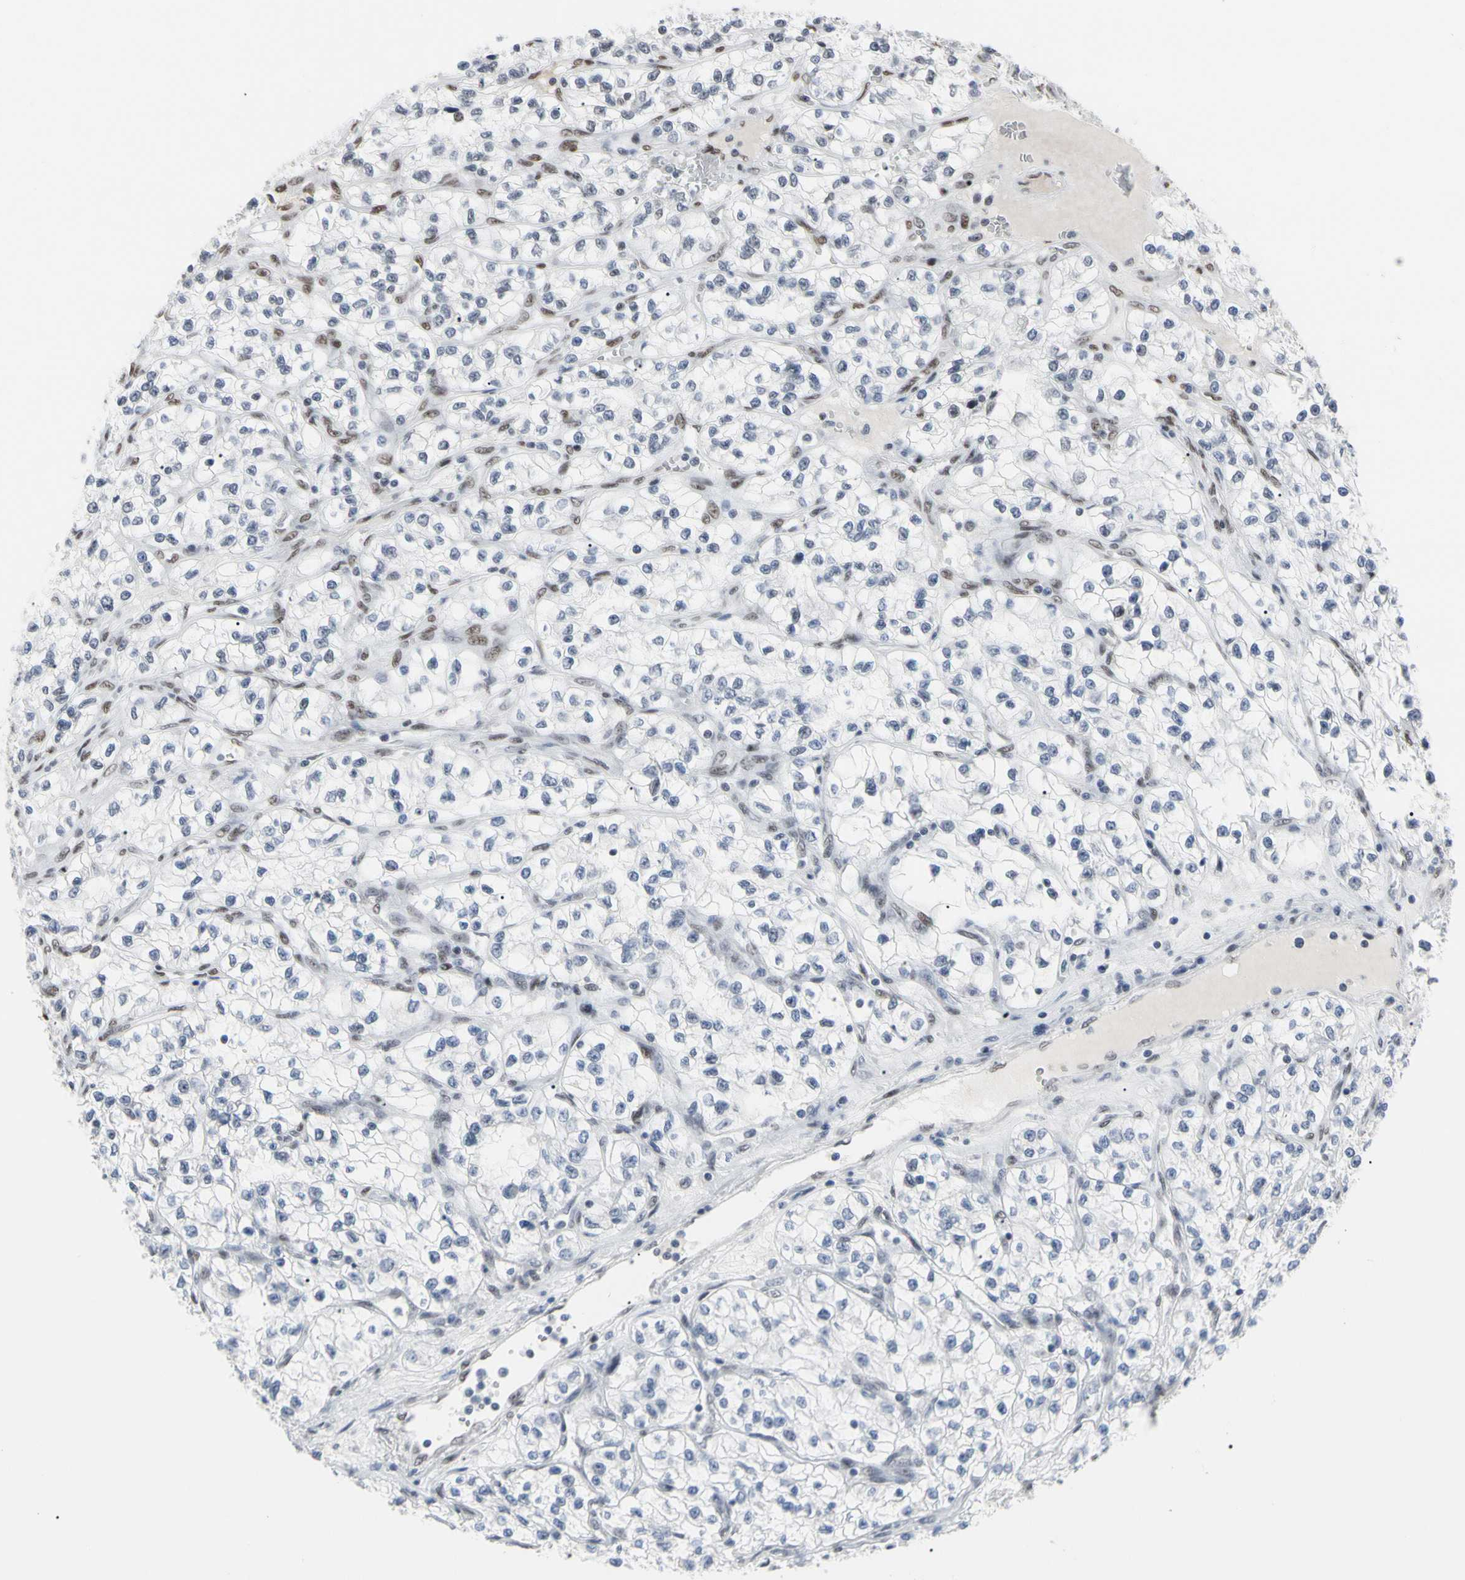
{"staining": {"intensity": "weak", "quantity": "<25%", "location": "nuclear"}, "tissue": "renal cancer", "cell_type": "Tumor cells", "image_type": "cancer", "snomed": [{"axis": "morphology", "description": "Adenocarcinoma, NOS"}, {"axis": "topography", "description": "Kidney"}], "caption": "DAB (3,3'-diaminobenzidine) immunohistochemical staining of renal adenocarcinoma shows no significant staining in tumor cells. (Brightfield microscopy of DAB (3,3'-diaminobenzidine) immunohistochemistry at high magnification).", "gene": "FAM98B", "patient": {"sex": "female", "age": 57}}